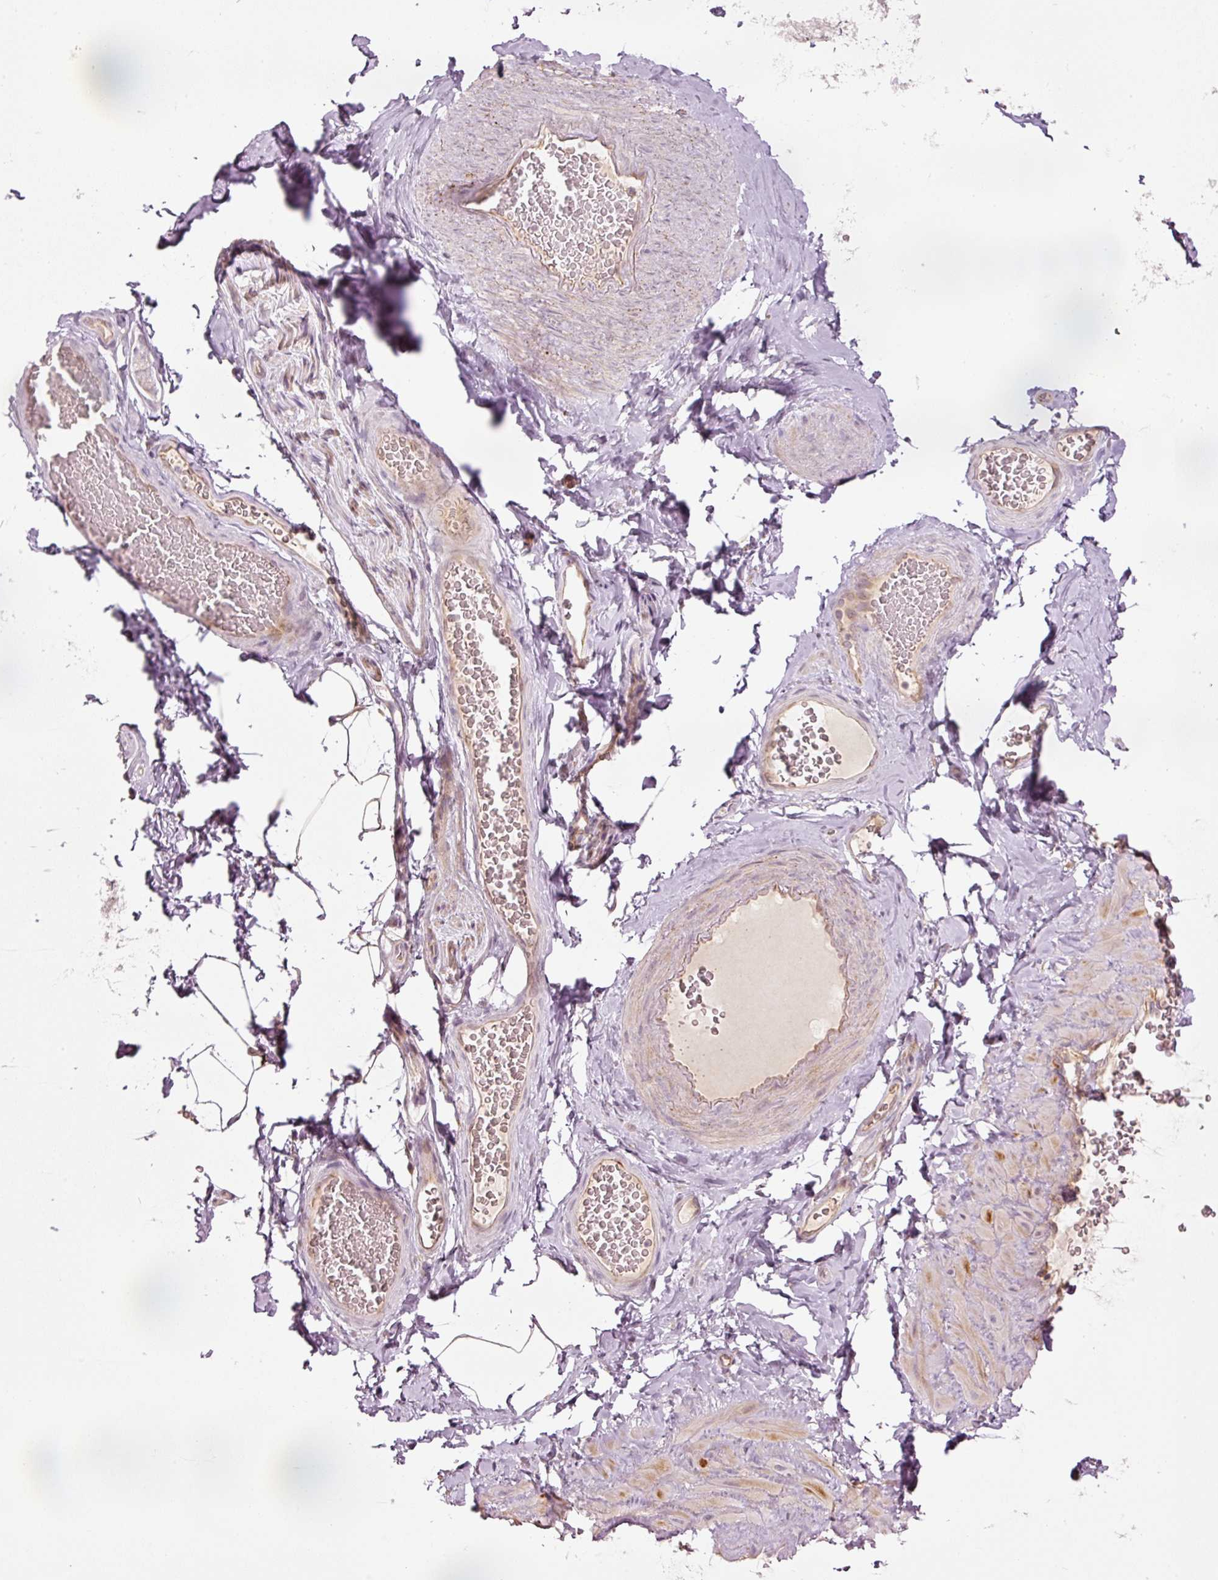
{"staining": {"intensity": "negative", "quantity": "none", "location": "none"}, "tissue": "adipose tissue", "cell_type": "Adipocytes", "image_type": "normal", "snomed": [{"axis": "morphology", "description": "Normal tissue, NOS"}, {"axis": "topography", "description": "Vascular tissue"}, {"axis": "topography", "description": "Peripheral nerve tissue"}], "caption": "Immunohistochemistry of normal adipose tissue shows no expression in adipocytes. (Stains: DAB (3,3'-diaminobenzidine) immunohistochemistry (IHC) with hematoxylin counter stain, Microscopy: brightfield microscopy at high magnification).", "gene": "CDC20B", "patient": {"sex": "male", "age": 41}}